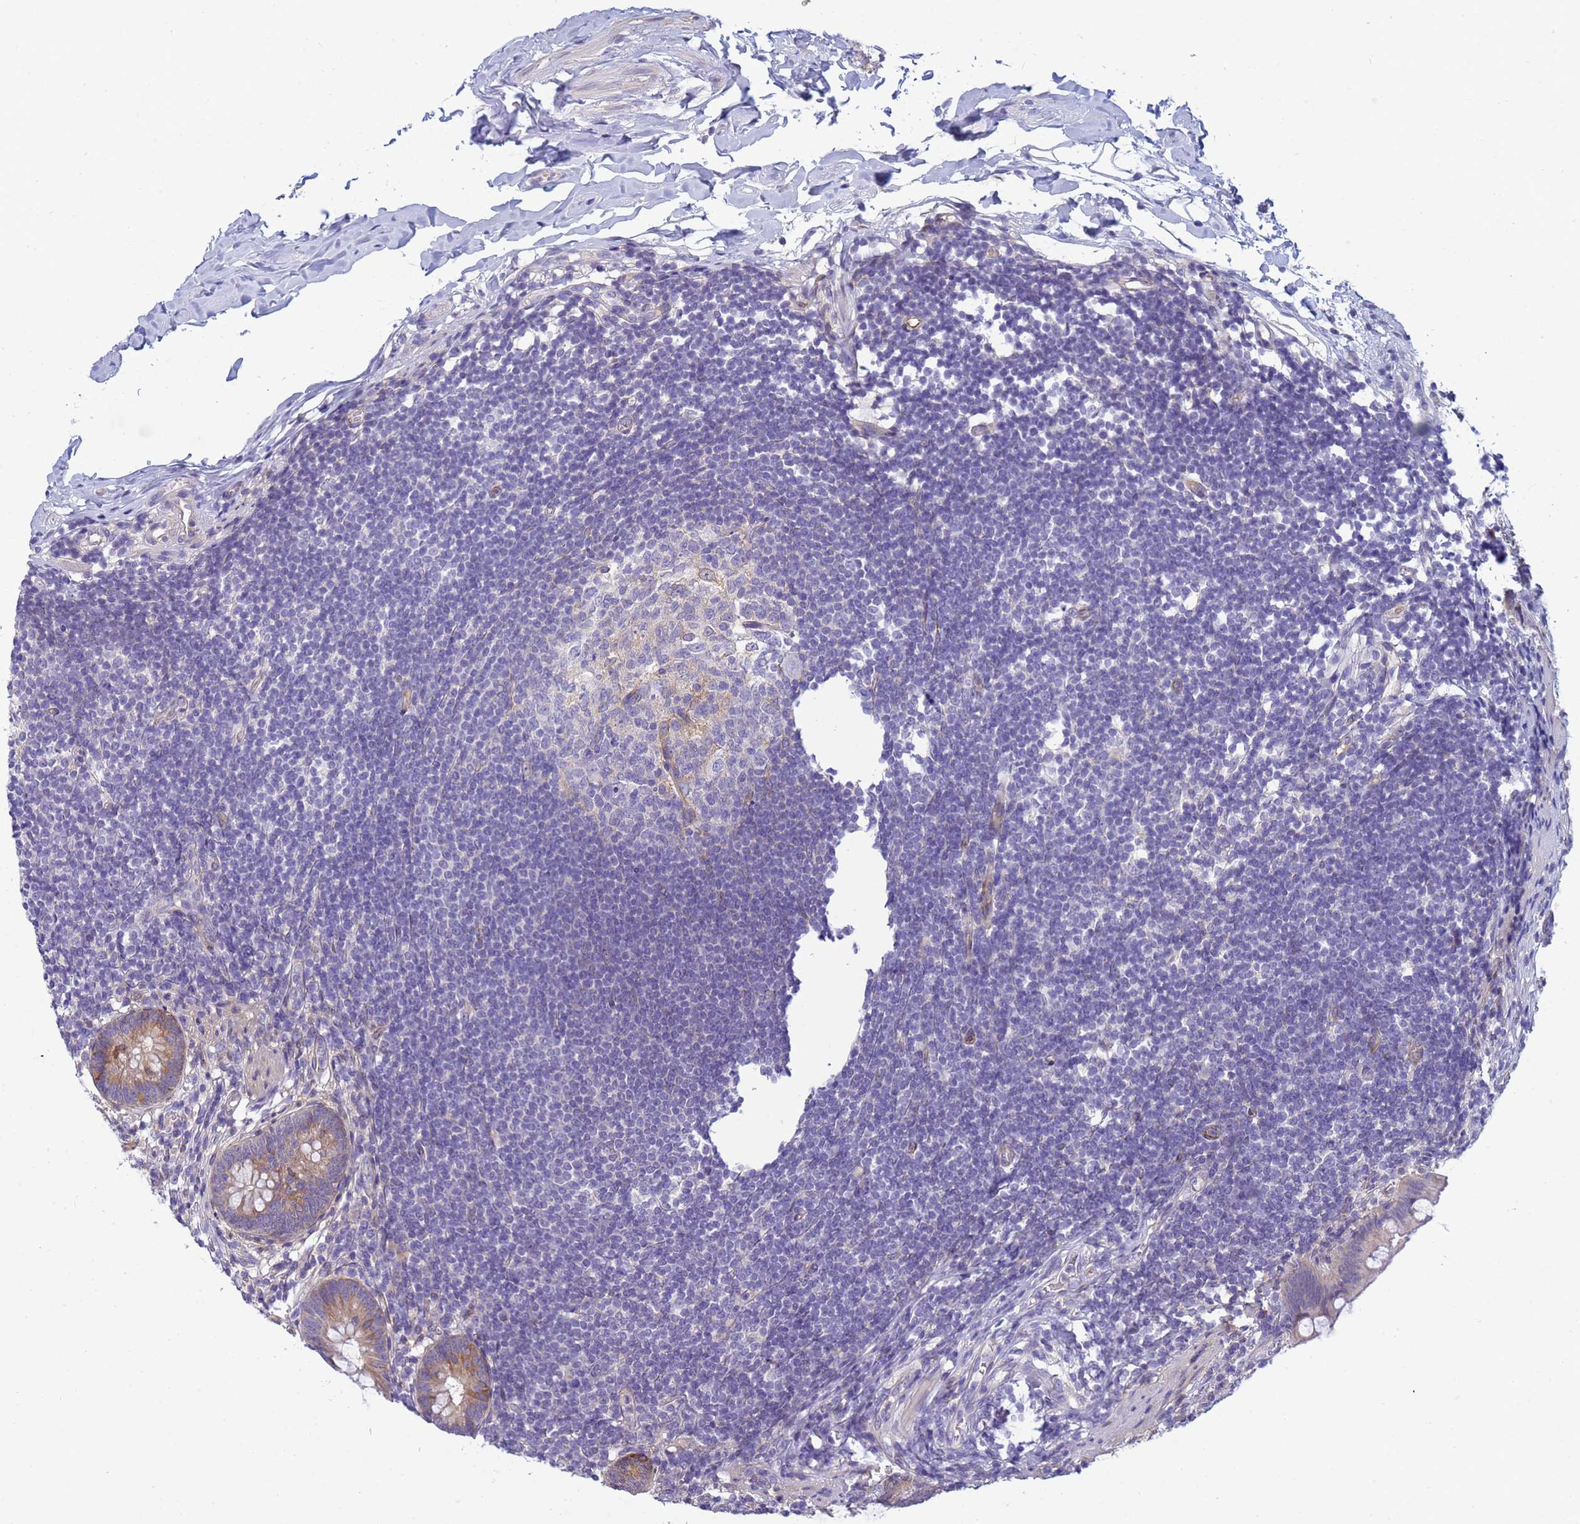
{"staining": {"intensity": "moderate", "quantity": "<25%", "location": "cytoplasmic/membranous"}, "tissue": "appendix", "cell_type": "Glandular cells", "image_type": "normal", "snomed": [{"axis": "morphology", "description": "Normal tissue, NOS"}, {"axis": "topography", "description": "Appendix"}], "caption": "Appendix was stained to show a protein in brown. There is low levels of moderate cytoplasmic/membranous expression in about <25% of glandular cells. (DAB (3,3'-diaminobenzidine) IHC, brown staining for protein, blue staining for nuclei).", "gene": "TRPC6", "patient": {"sex": "female", "age": 62}}